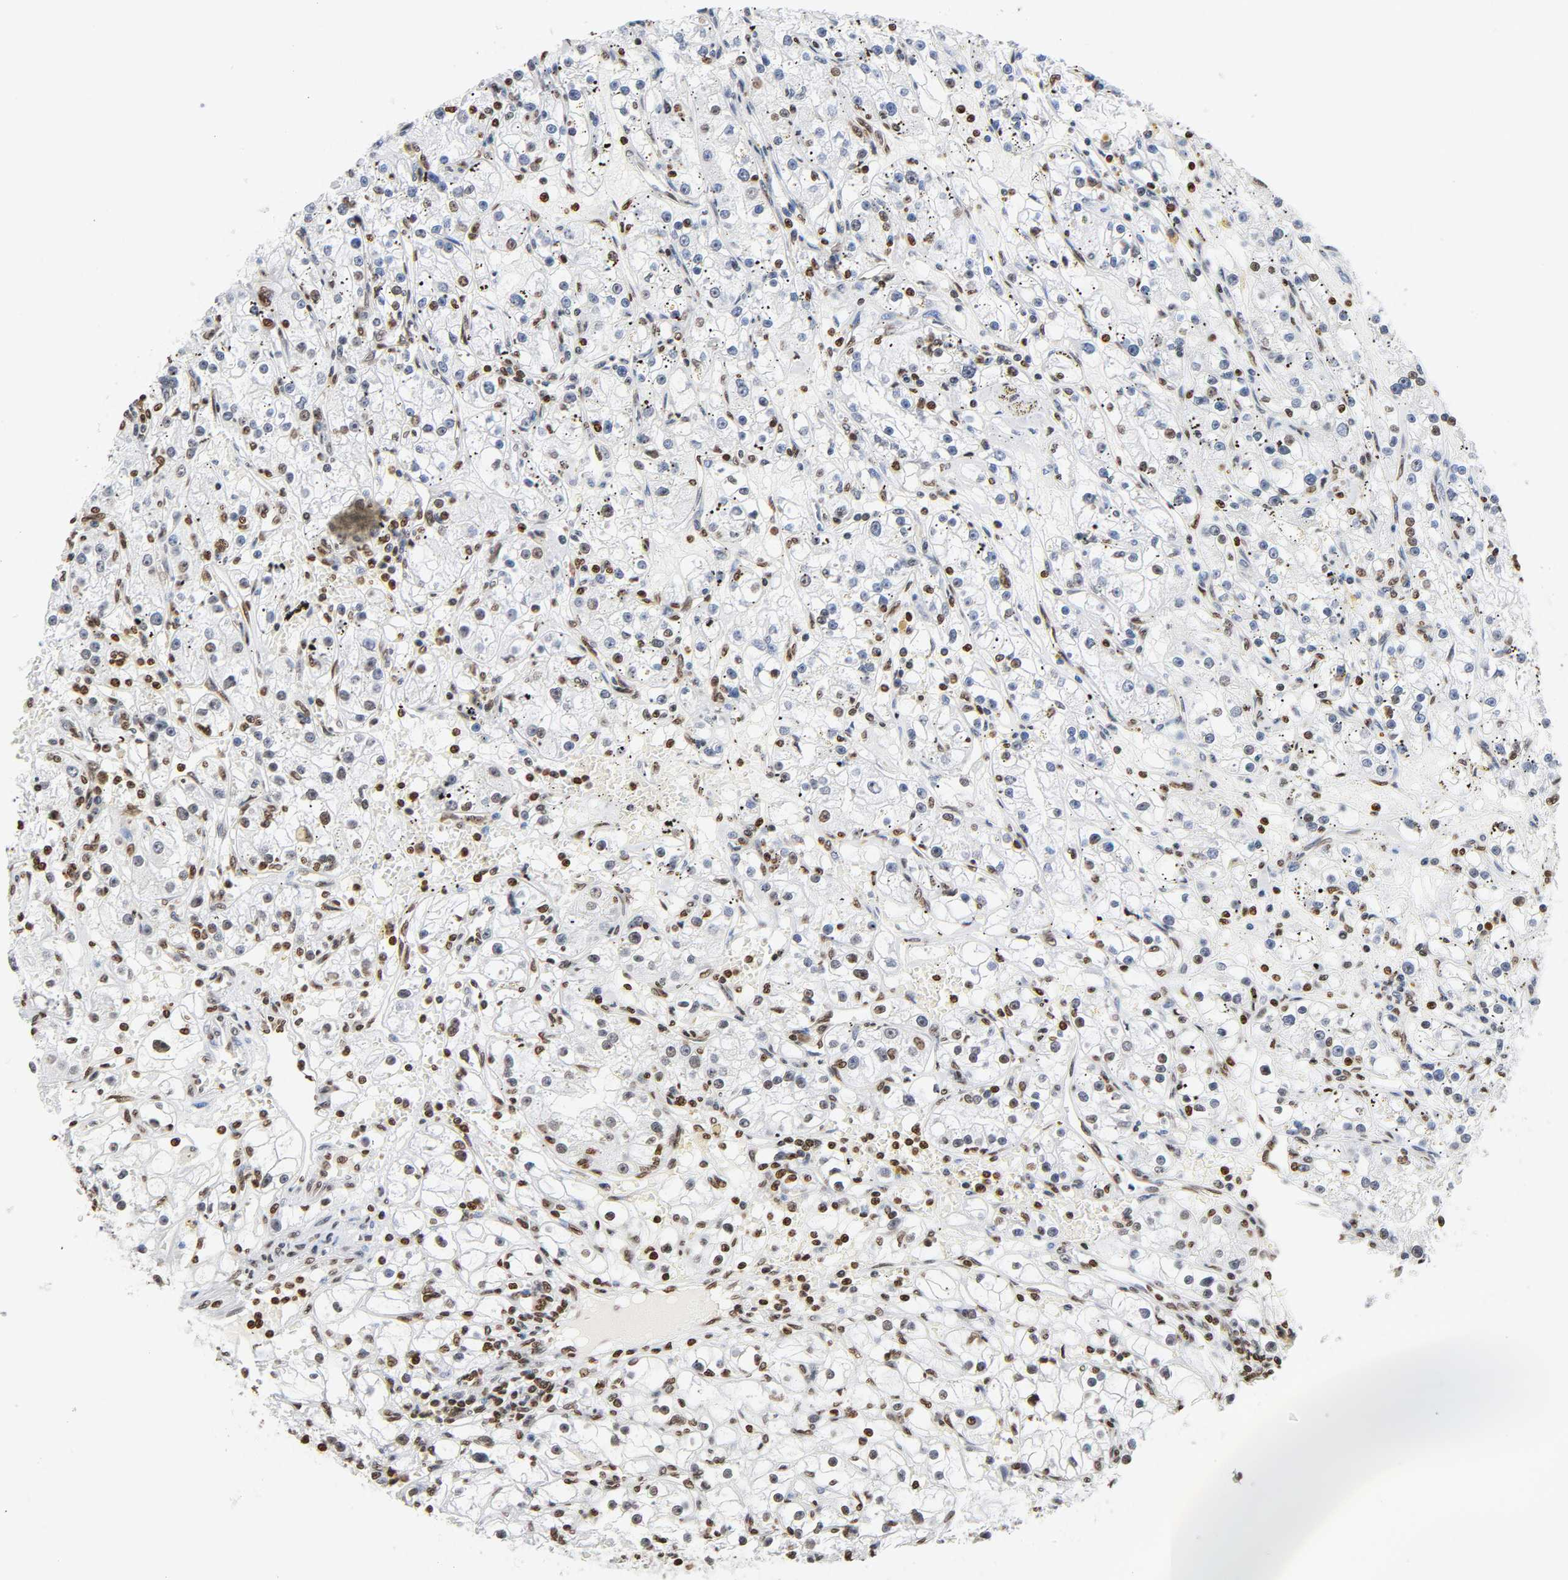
{"staining": {"intensity": "moderate", "quantity": "<25%", "location": "nuclear"}, "tissue": "renal cancer", "cell_type": "Tumor cells", "image_type": "cancer", "snomed": [{"axis": "morphology", "description": "Adenocarcinoma, NOS"}, {"axis": "topography", "description": "Kidney"}], "caption": "Adenocarcinoma (renal) was stained to show a protein in brown. There is low levels of moderate nuclear positivity in about <25% of tumor cells.", "gene": "HOXA6", "patient": {"sex": "male", "age": 56}}